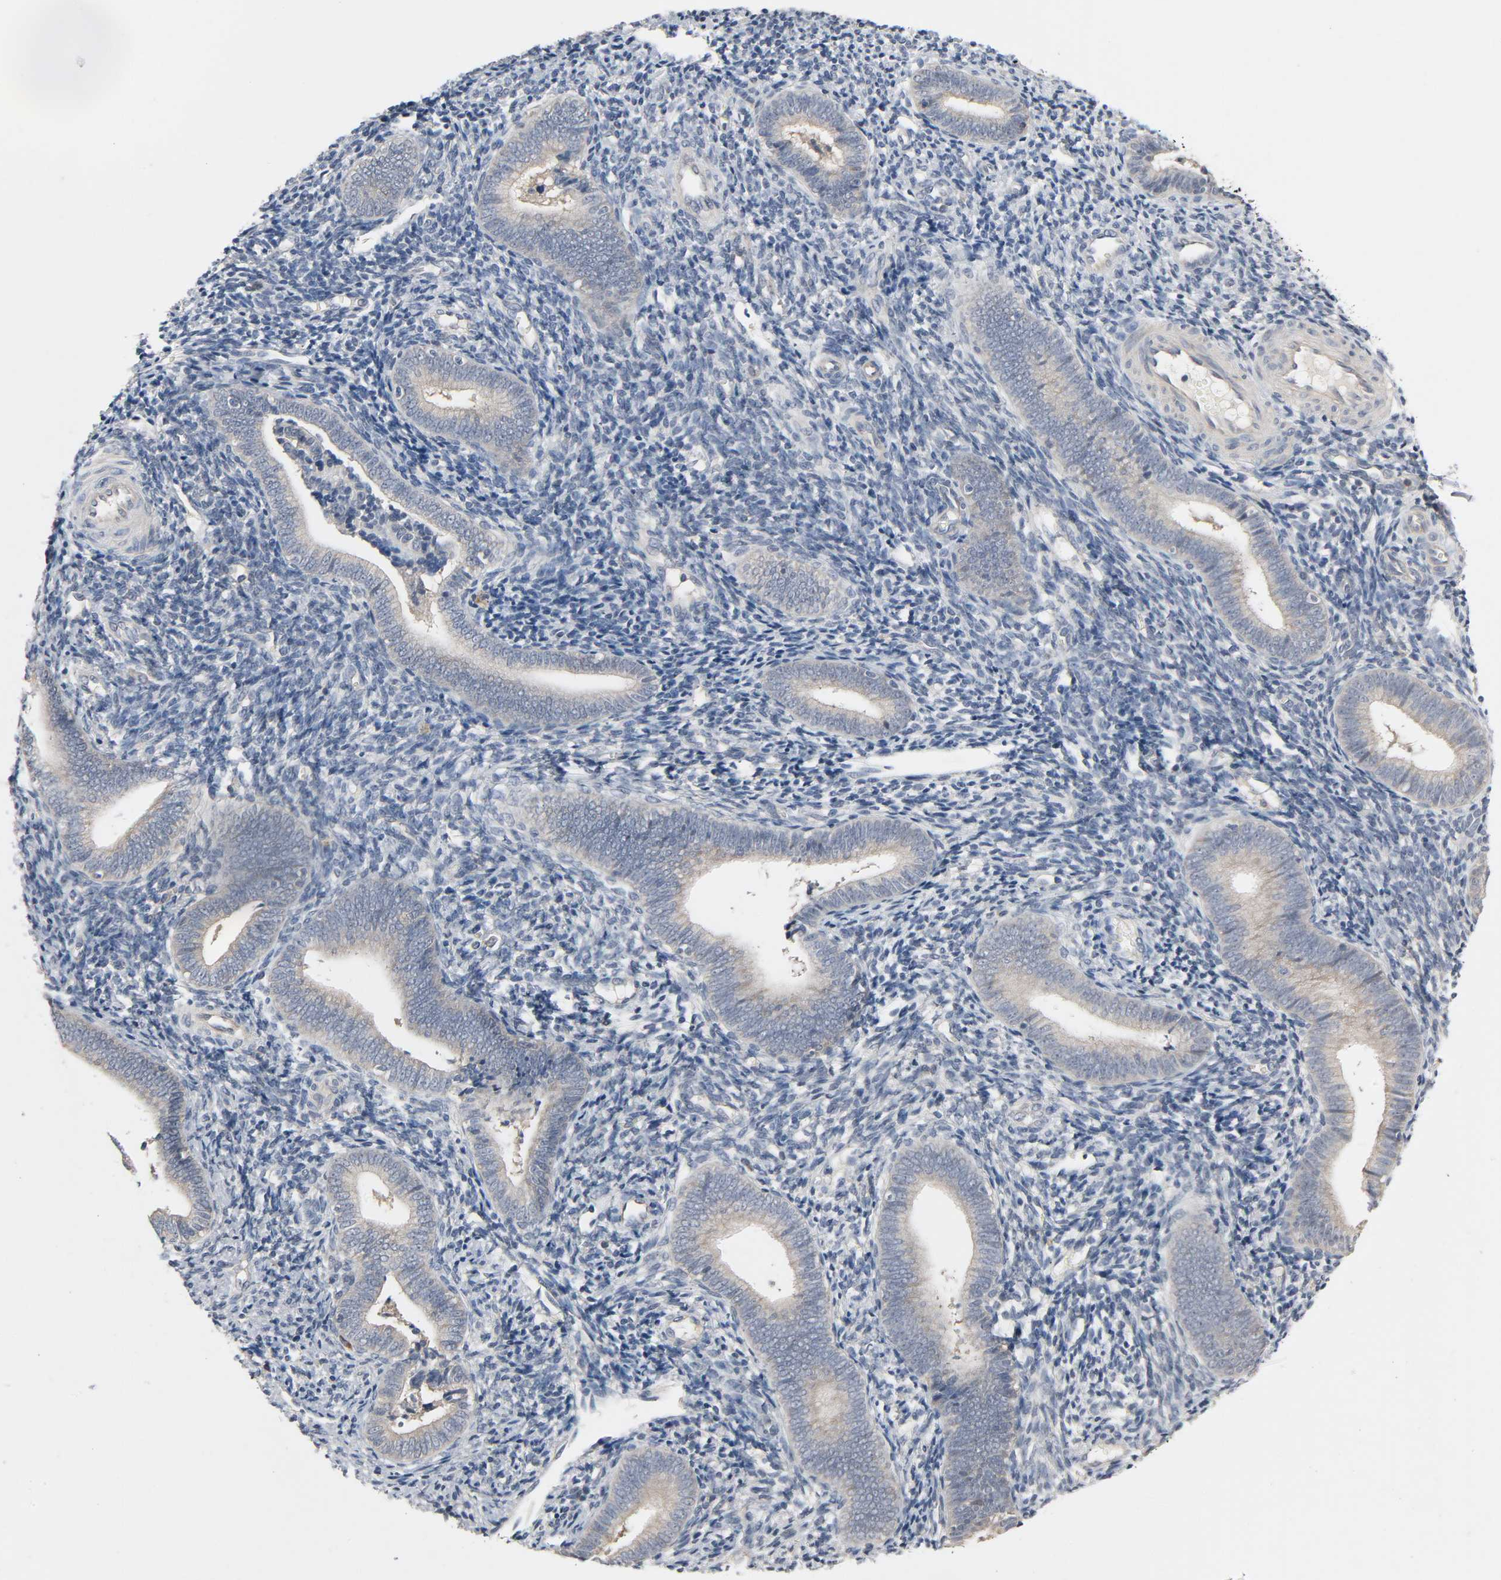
{"staining": {"intensity": "negative", "quantity": "none", "location": "none"}, "tissue": "endometrium", "cell_type": "Cells in endometrial stroma", "image_type": "normal", "snomed": [{"axis": "morphology", "description": "Normal tissue, NOS"}, {"axis": "topography", "description": "Uterus"}, {"axis": "topography", "description": "Endometrium"}], "caption": "This micrograph is of unremarkable endometrium stained with immunohistochemistry to label a protein in brown with the nuclei are counter-stained blue. There is no staining in cells in endometrial stroma.", "gene": "CD4", "patient": {"sex": "female", "age": 33}}